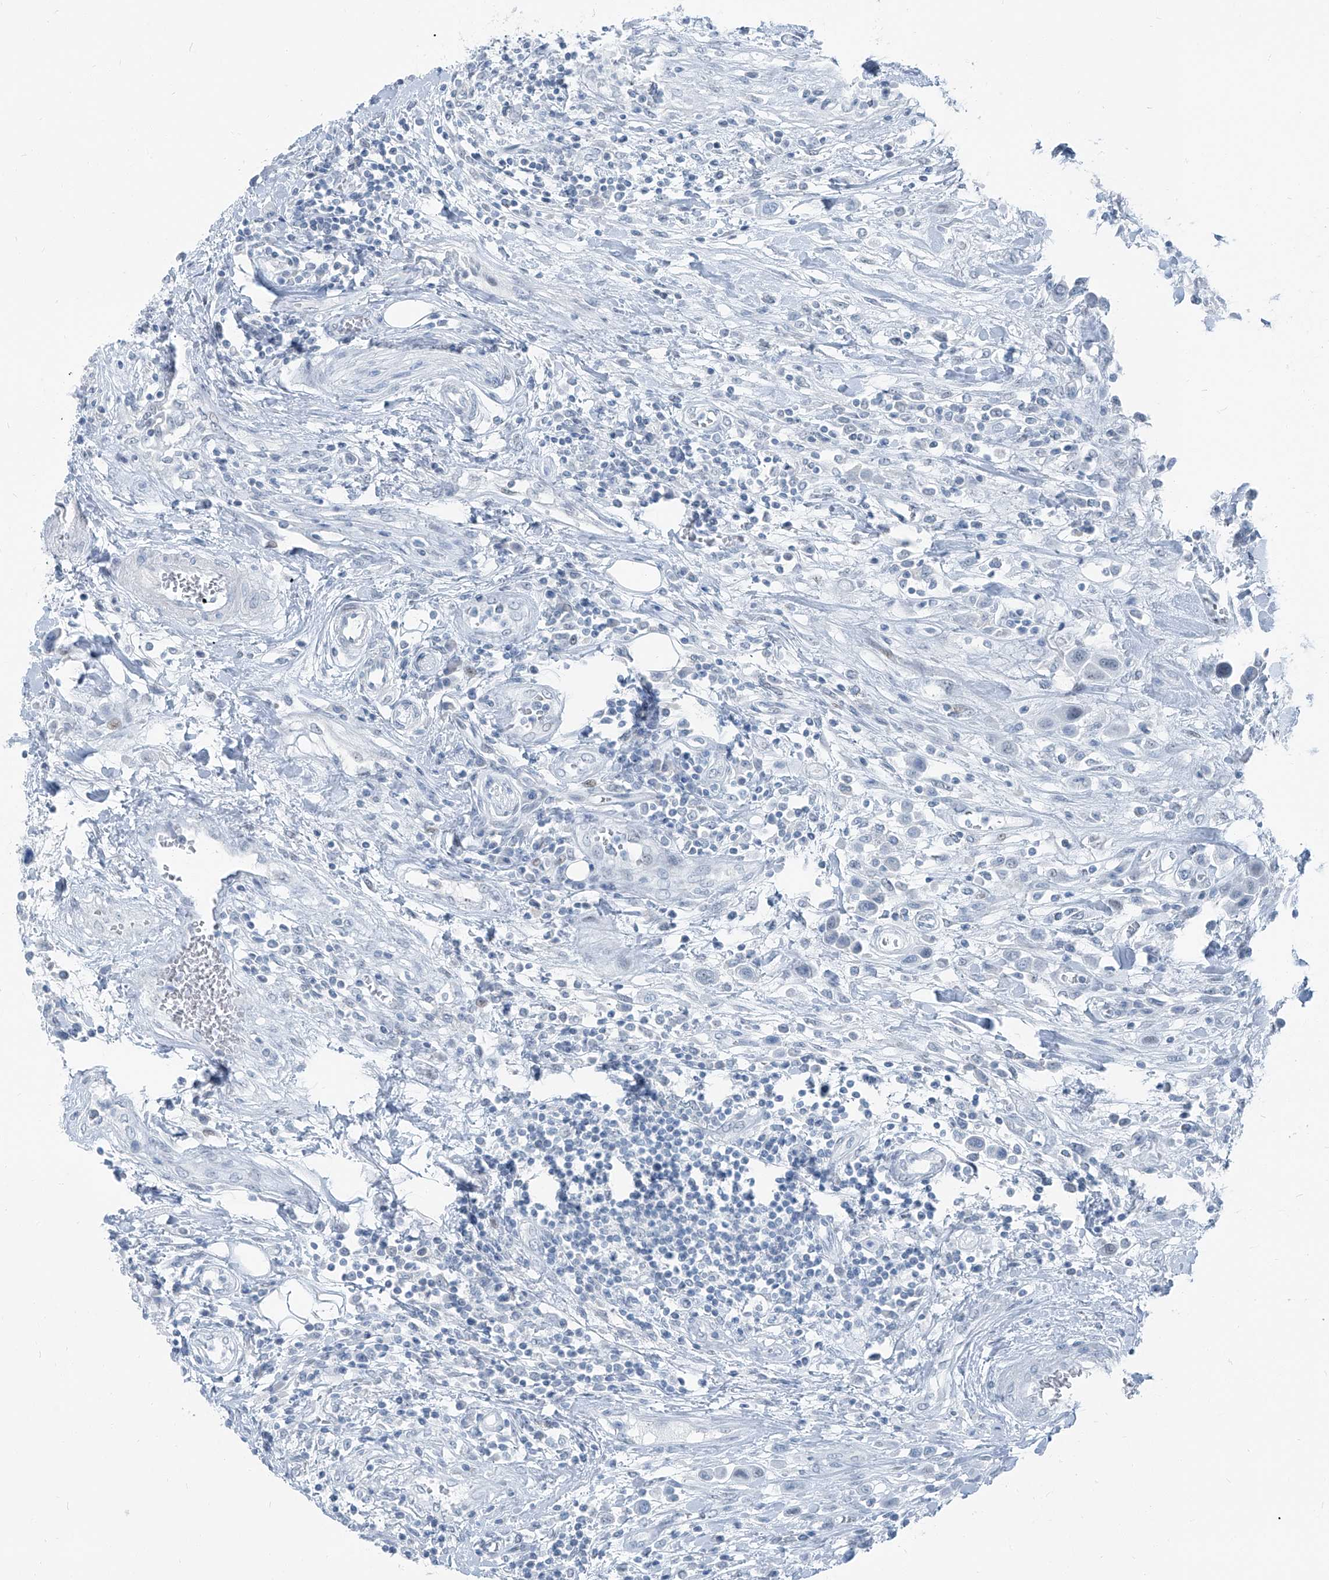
{"staining": {"intensity": "negative", "quantity": "none", "location": "none"}, "tissue": "urothelial cancer", "cell_type": "Tumor cells", "image_type": "cancer", "snomed": [{"axis": "morphology", "description": "Urothelial carcinoma, High grade"}, {"axis": "topography", "description": "Urinary bladder"}], "caption": "This is a photomicrograph of immunohistochemistry staining of urothelial cancer, which shows no expression in tumor cells.", "gene": "RGN", "patient": {"sex": "male", "age": 50}}